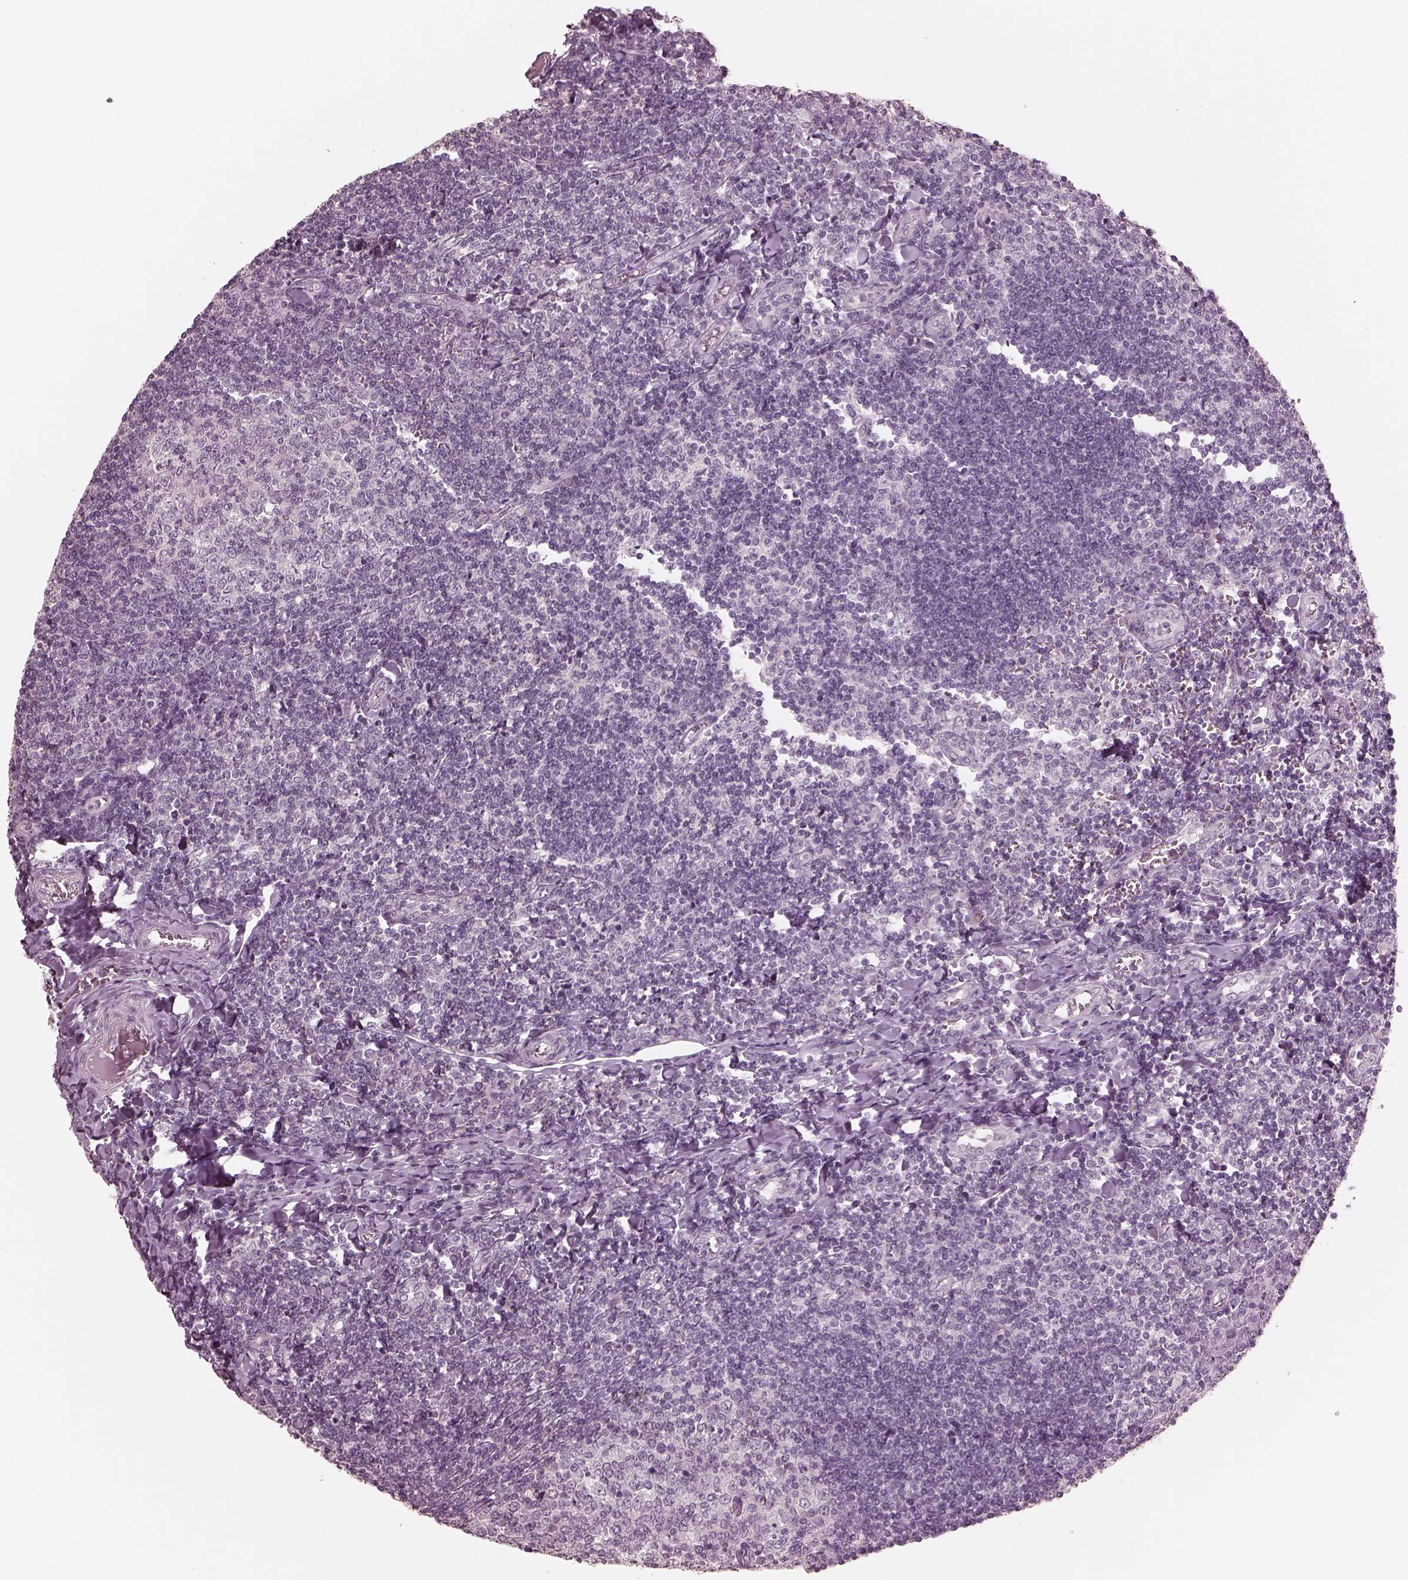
{"staining": {"intensity": "negative", "quantity": "none", "location": "none"}, "tissue": "tonsil", "cell_type": "Germinal center cells", "image_type": "normal", "snomed": [{"axis": "morphology", "description": "Normal tissue, NOS"}, {"axis": "topography", "description": "Tonsil"}], "caption": "Image shows no significant protein expression in germinal center cells of benign tonsil. (Immunohistochemistry, brightfield microscopy, high magnification).", "gene": "OPTC", "patient": {"sex": "female", "age": 12}}